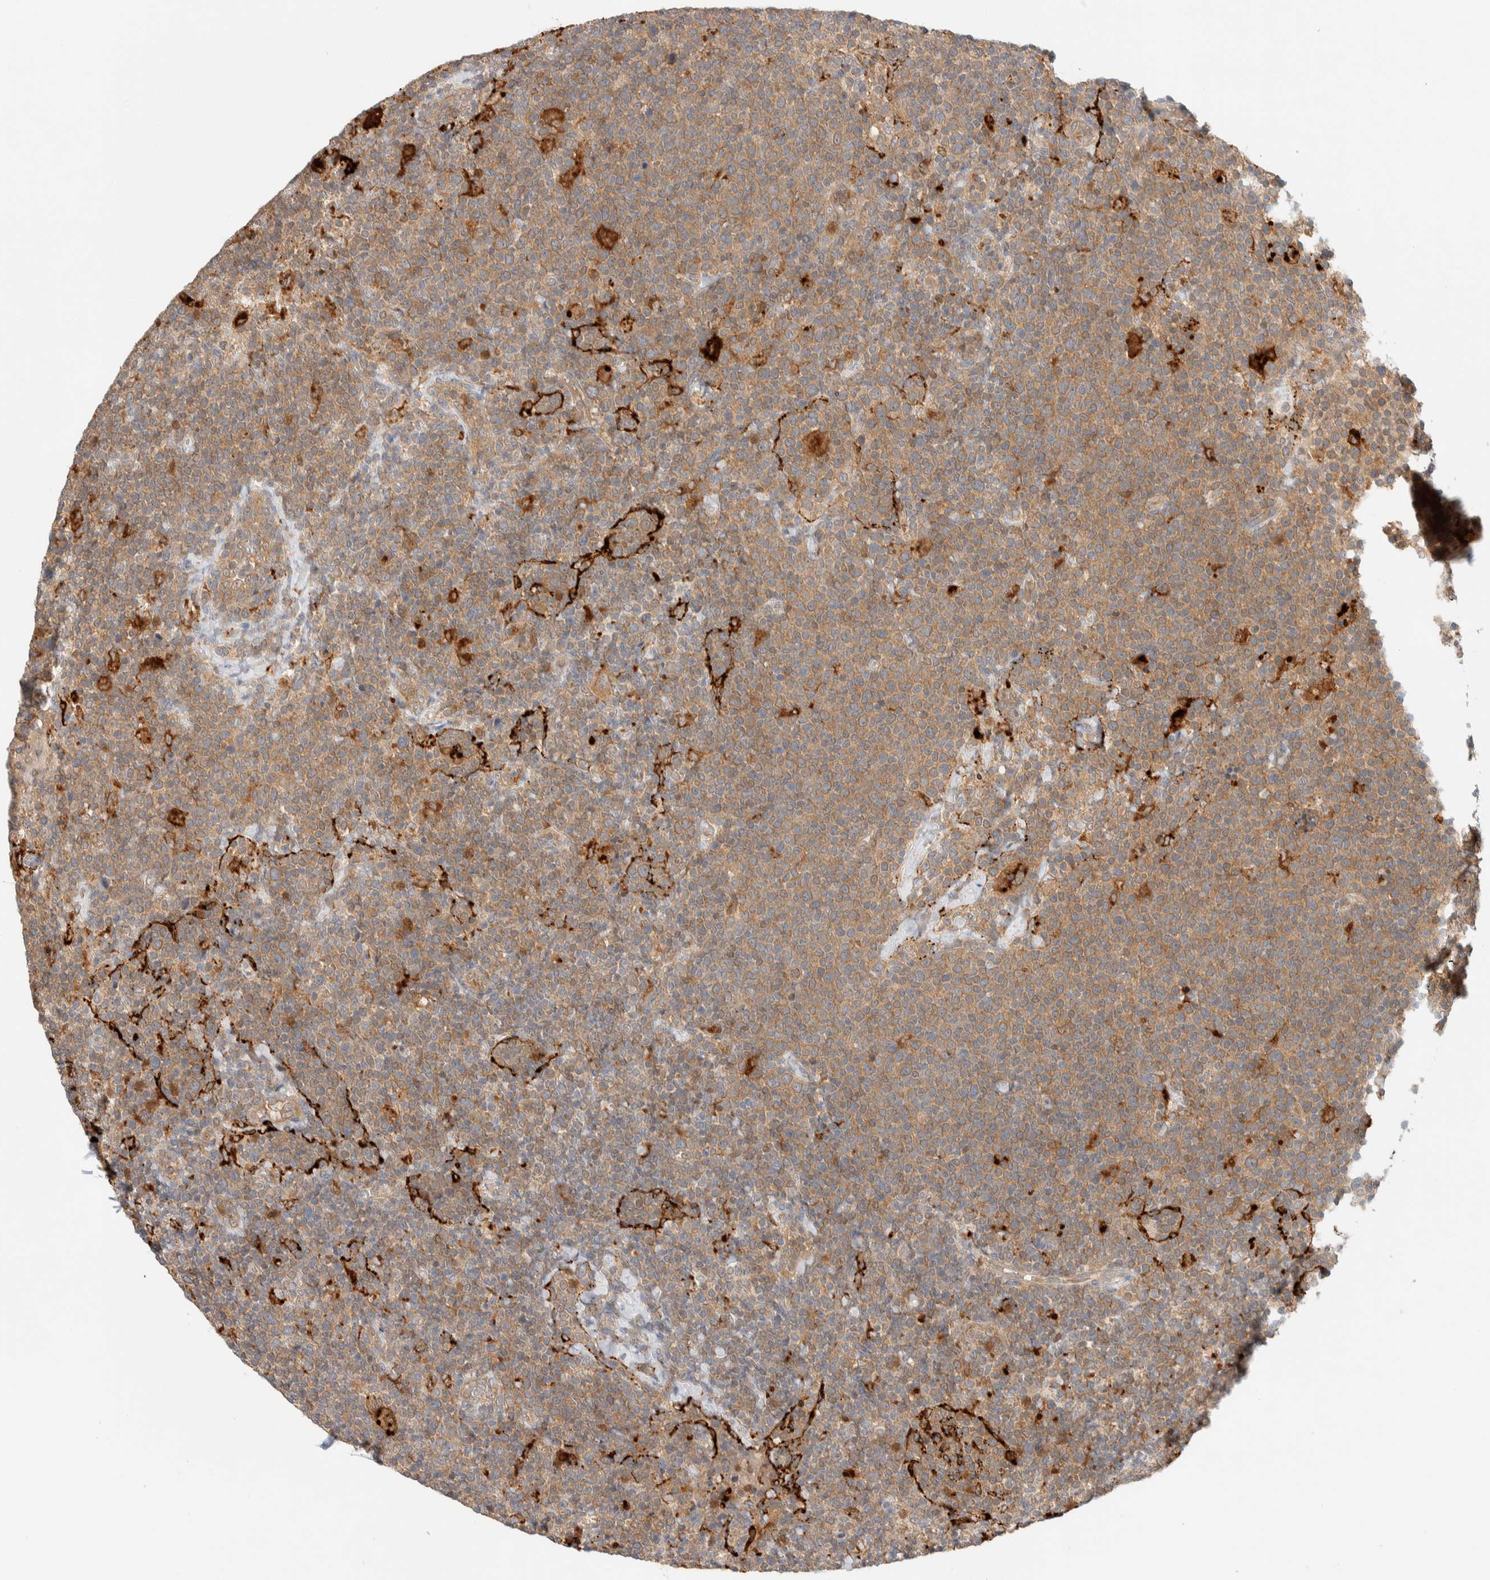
{"staining": {"intensity": "moderate", "quantity": ">75%", "location": "cytoplasmic/membranous"}, "tissue": "lymphoma", "cell_type": "Tumor cells", "image_type": "cancer", "snomed": [{"axis": "morphology", "description": "Malignant lymphoma, non-Hodgkin's type, High grade"}, {"axis": "topography", "description": "Lymph node"}], "caption": "Human lymphoma stained with a protein marker shows moderate staining in tumor cells.", "gene": "GCLM", "patient": {"sex": "male", "age": 61}}